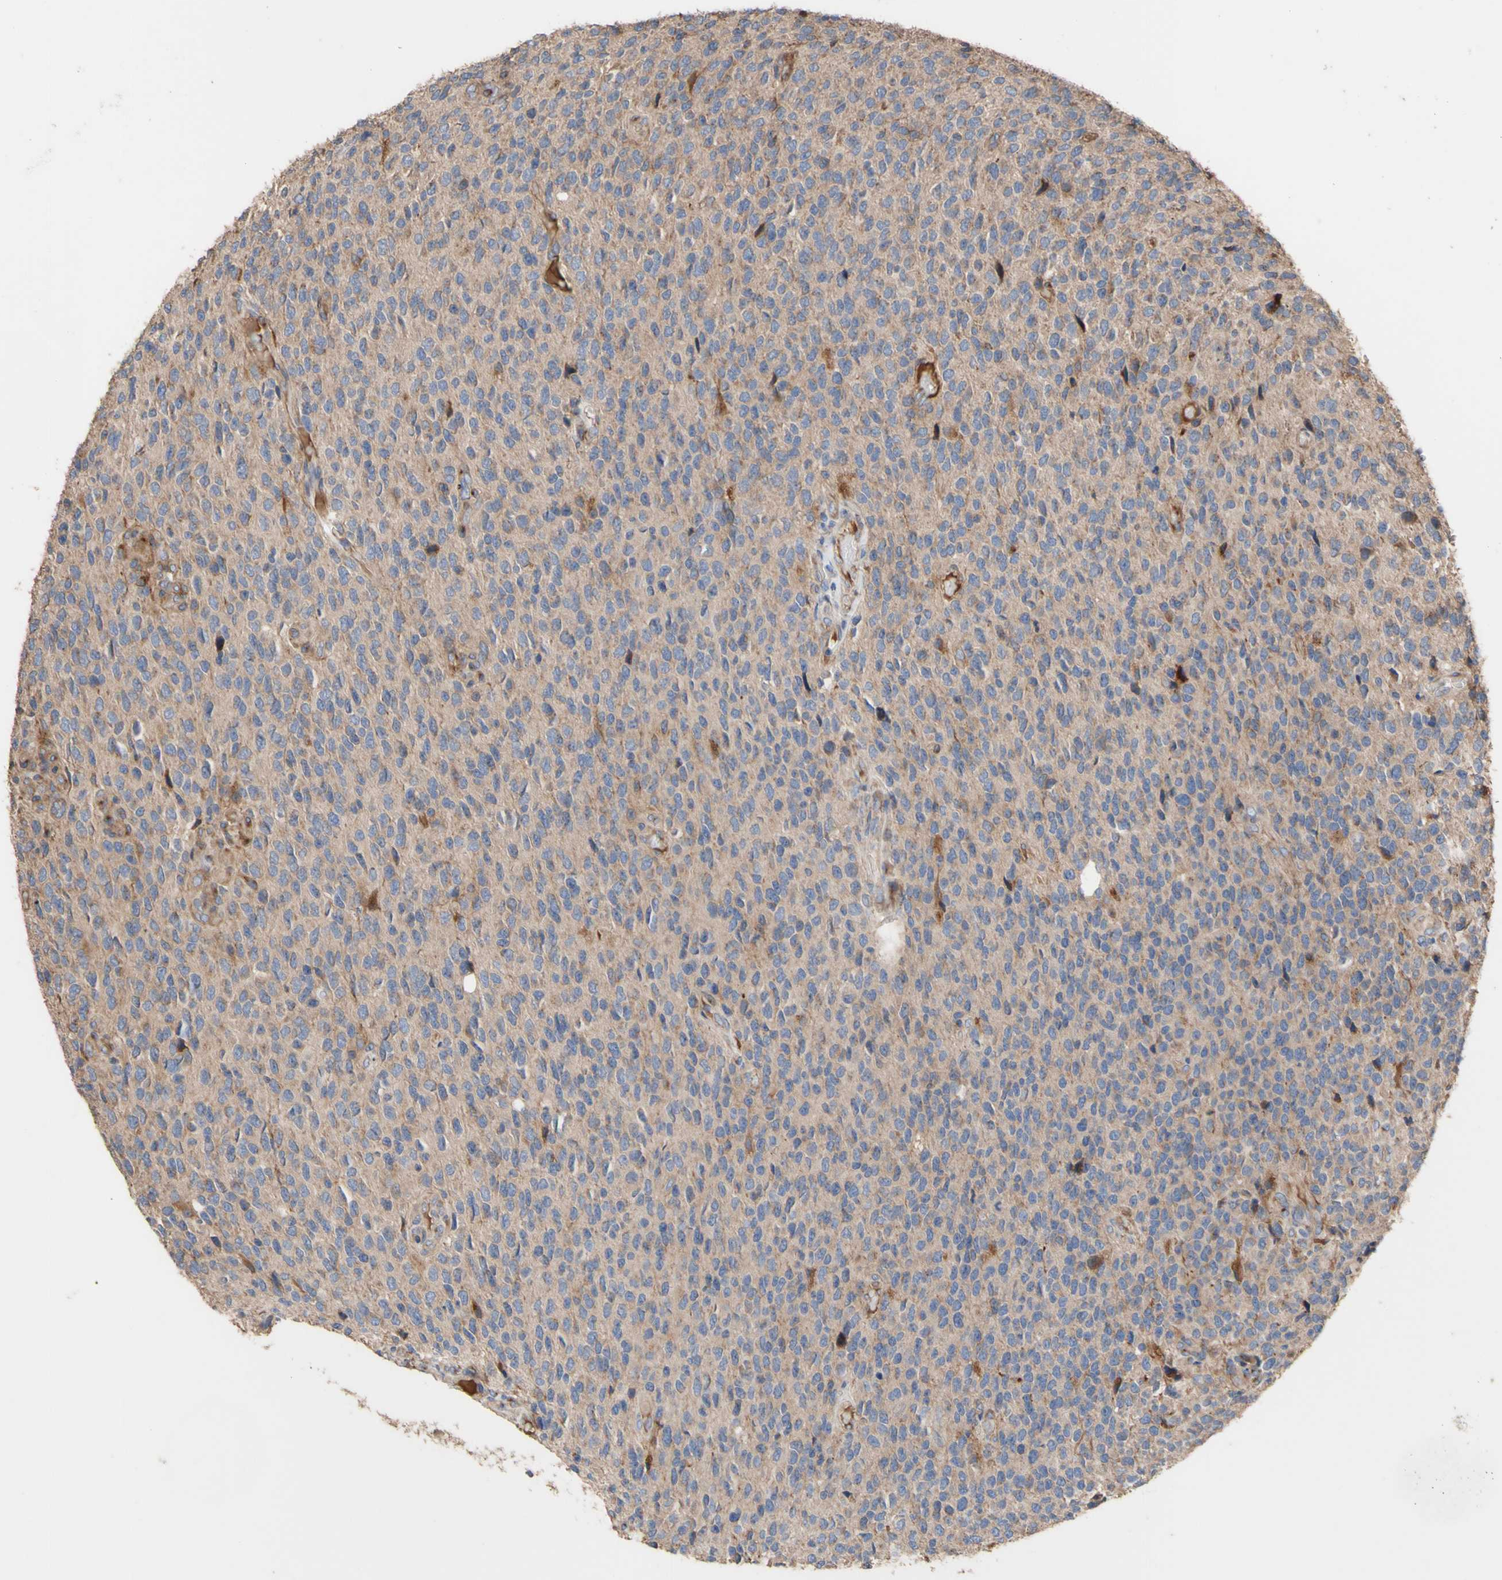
{"staining": {"intensity": "weak", "quantity": ">75%", "location": "cytoplasmic/membranous"}, "tissue": "glioma", "cell_type": "Tumor cells", "image_type": "cancer", "snomed": [{"axis": "morphology", "description": "Glioma, malignant, High grade"}, {"axis": "topography", "description": "pancreas cauda"}], "caption": "This histopathology image reveals IHC staining of human high-grade glioma (malignant), with low weak cytoplasmic/membranous expression in about >75% of tumor cells.", "gene": "NECTIN3", "patient": {"sex": "male", "age": 60}}